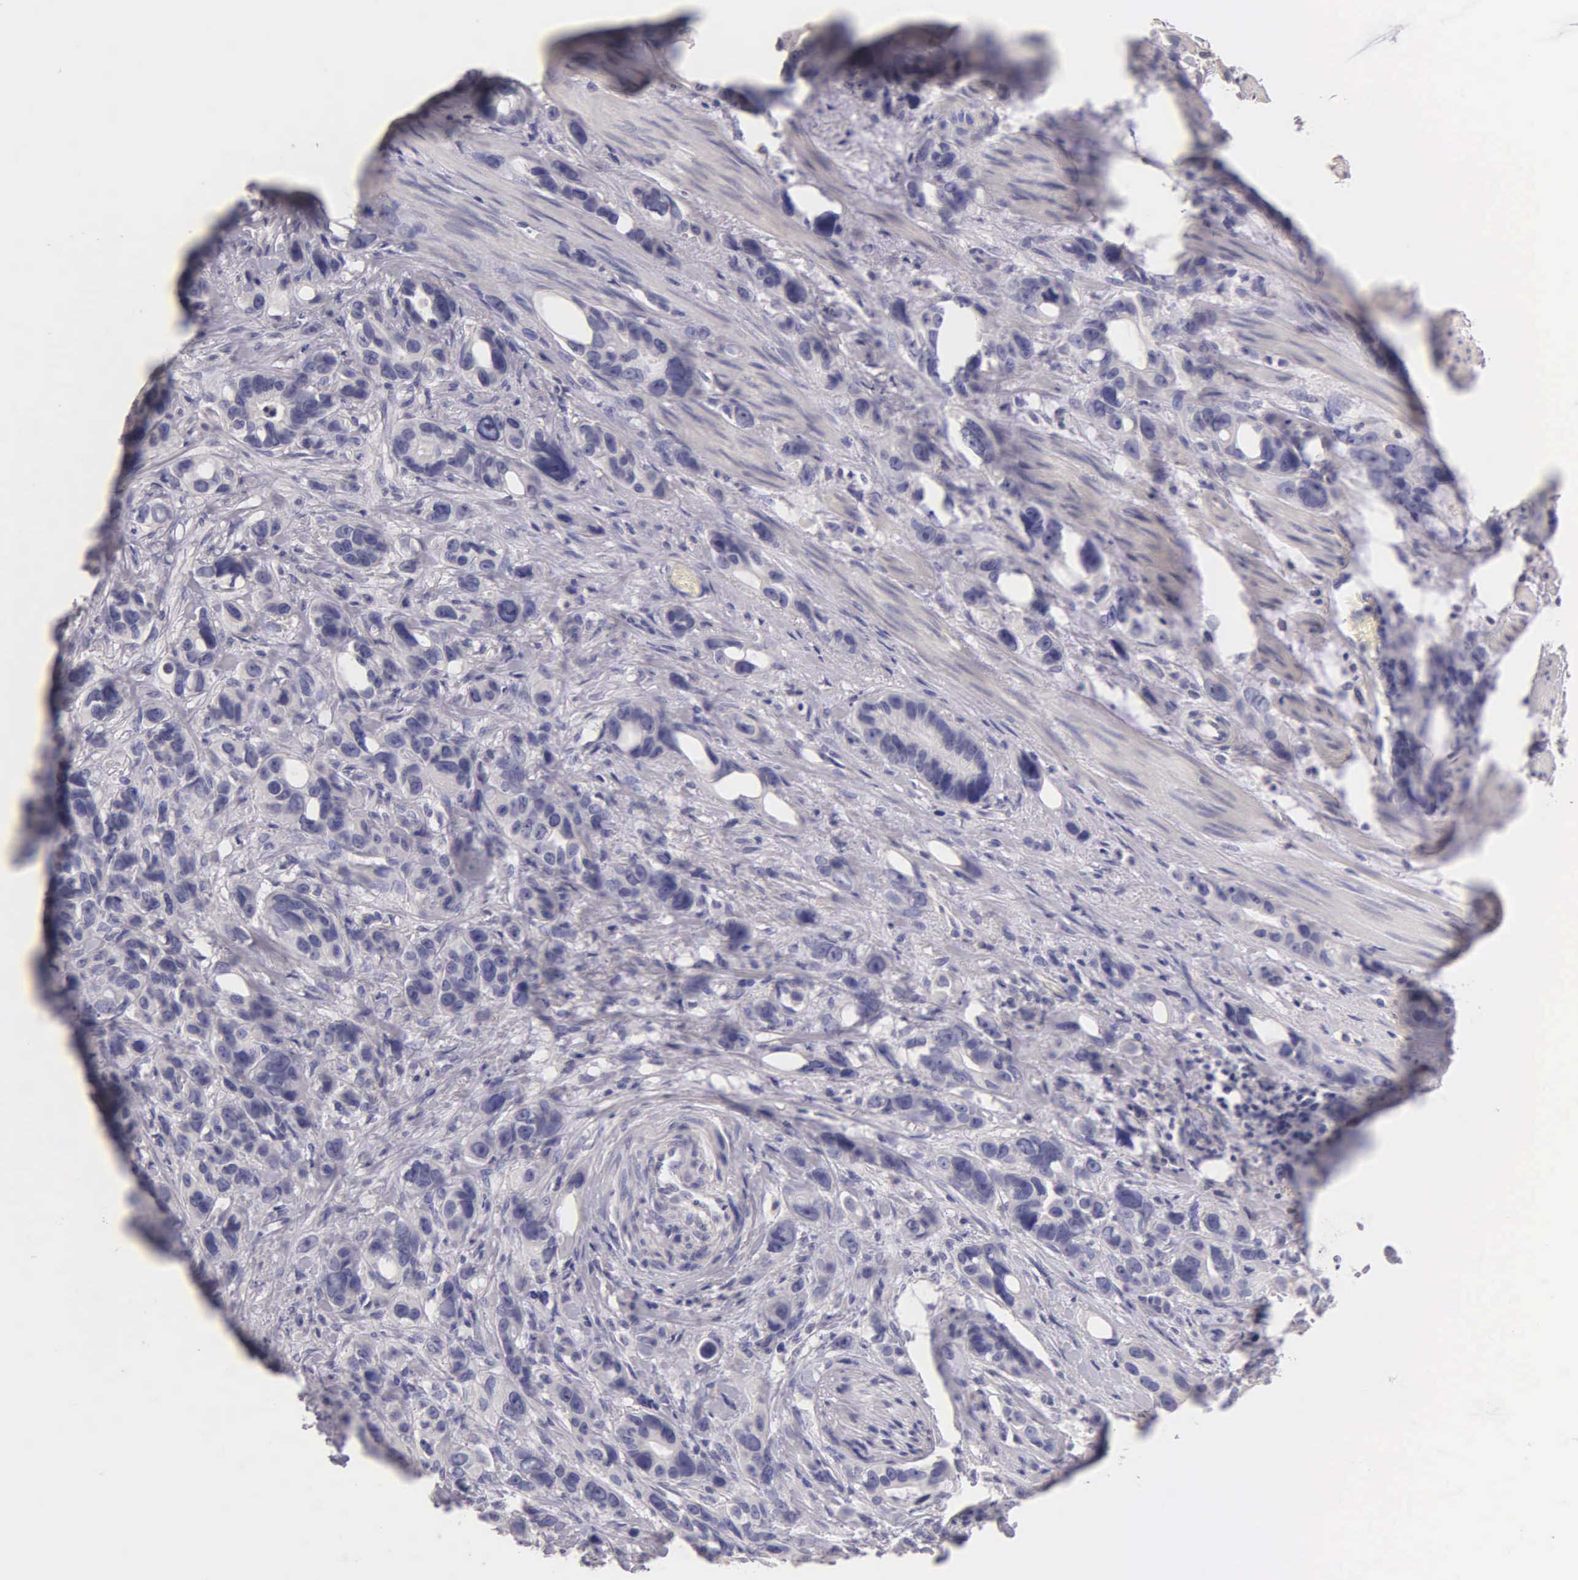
{"staining": {"intensity": "negative", "quantity": "none", "location": "none"}, "tissue": "stomach cancer", "cell_type": "Tumor cells", "image_type": "cancer", "snomed": [{"axis": "morphology", "description": "Adenocarcinoma, NOS"}, {"axis": "topography", "description": "Stomach, upper"}], "caption": "Human stomach cancer (adenocarcinoma) stained for a protein using IHC reveals no staining in tumor cells.", "gene": "ESR1", "patient": {"sex": "male", "age": 47}}